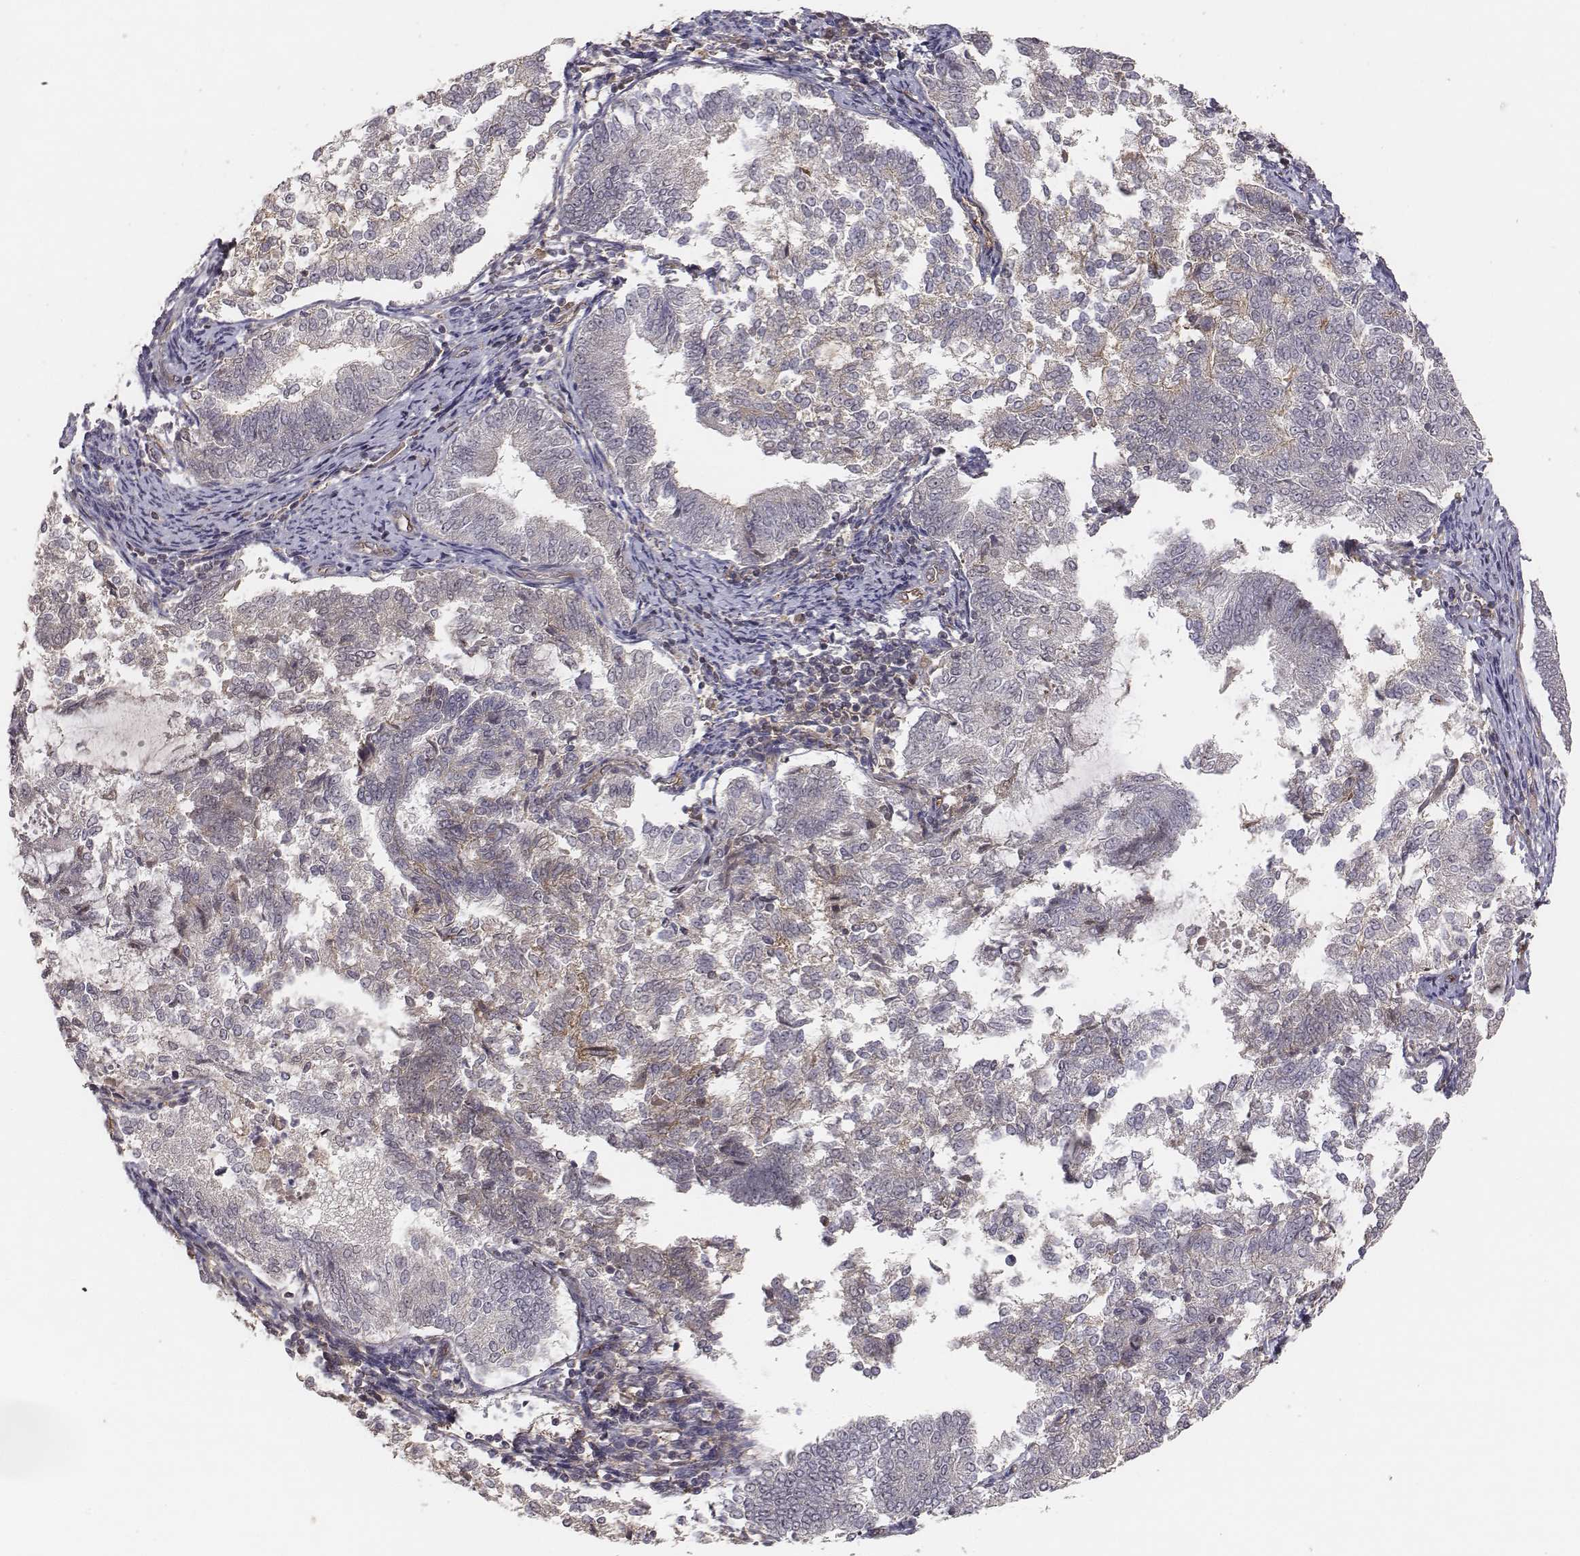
{"staining": {"intensity": "negative", "quantity": "none", "location": "none"}, "tissue": "endometrial cancer", "cell_type": "Tumor cells", "image_type": "cancer", "snomed": [{"axis": "morphology", "description": "Adenocarcinoma, NOS"}, {"axis": "topography", "description": "Endometrium"}], "caption": "Tumor cells show no significant protein staining in endometrial adenocarcinoma.", "gene": "PTPRG", "patient": {"sex": "female", "age": 65}}